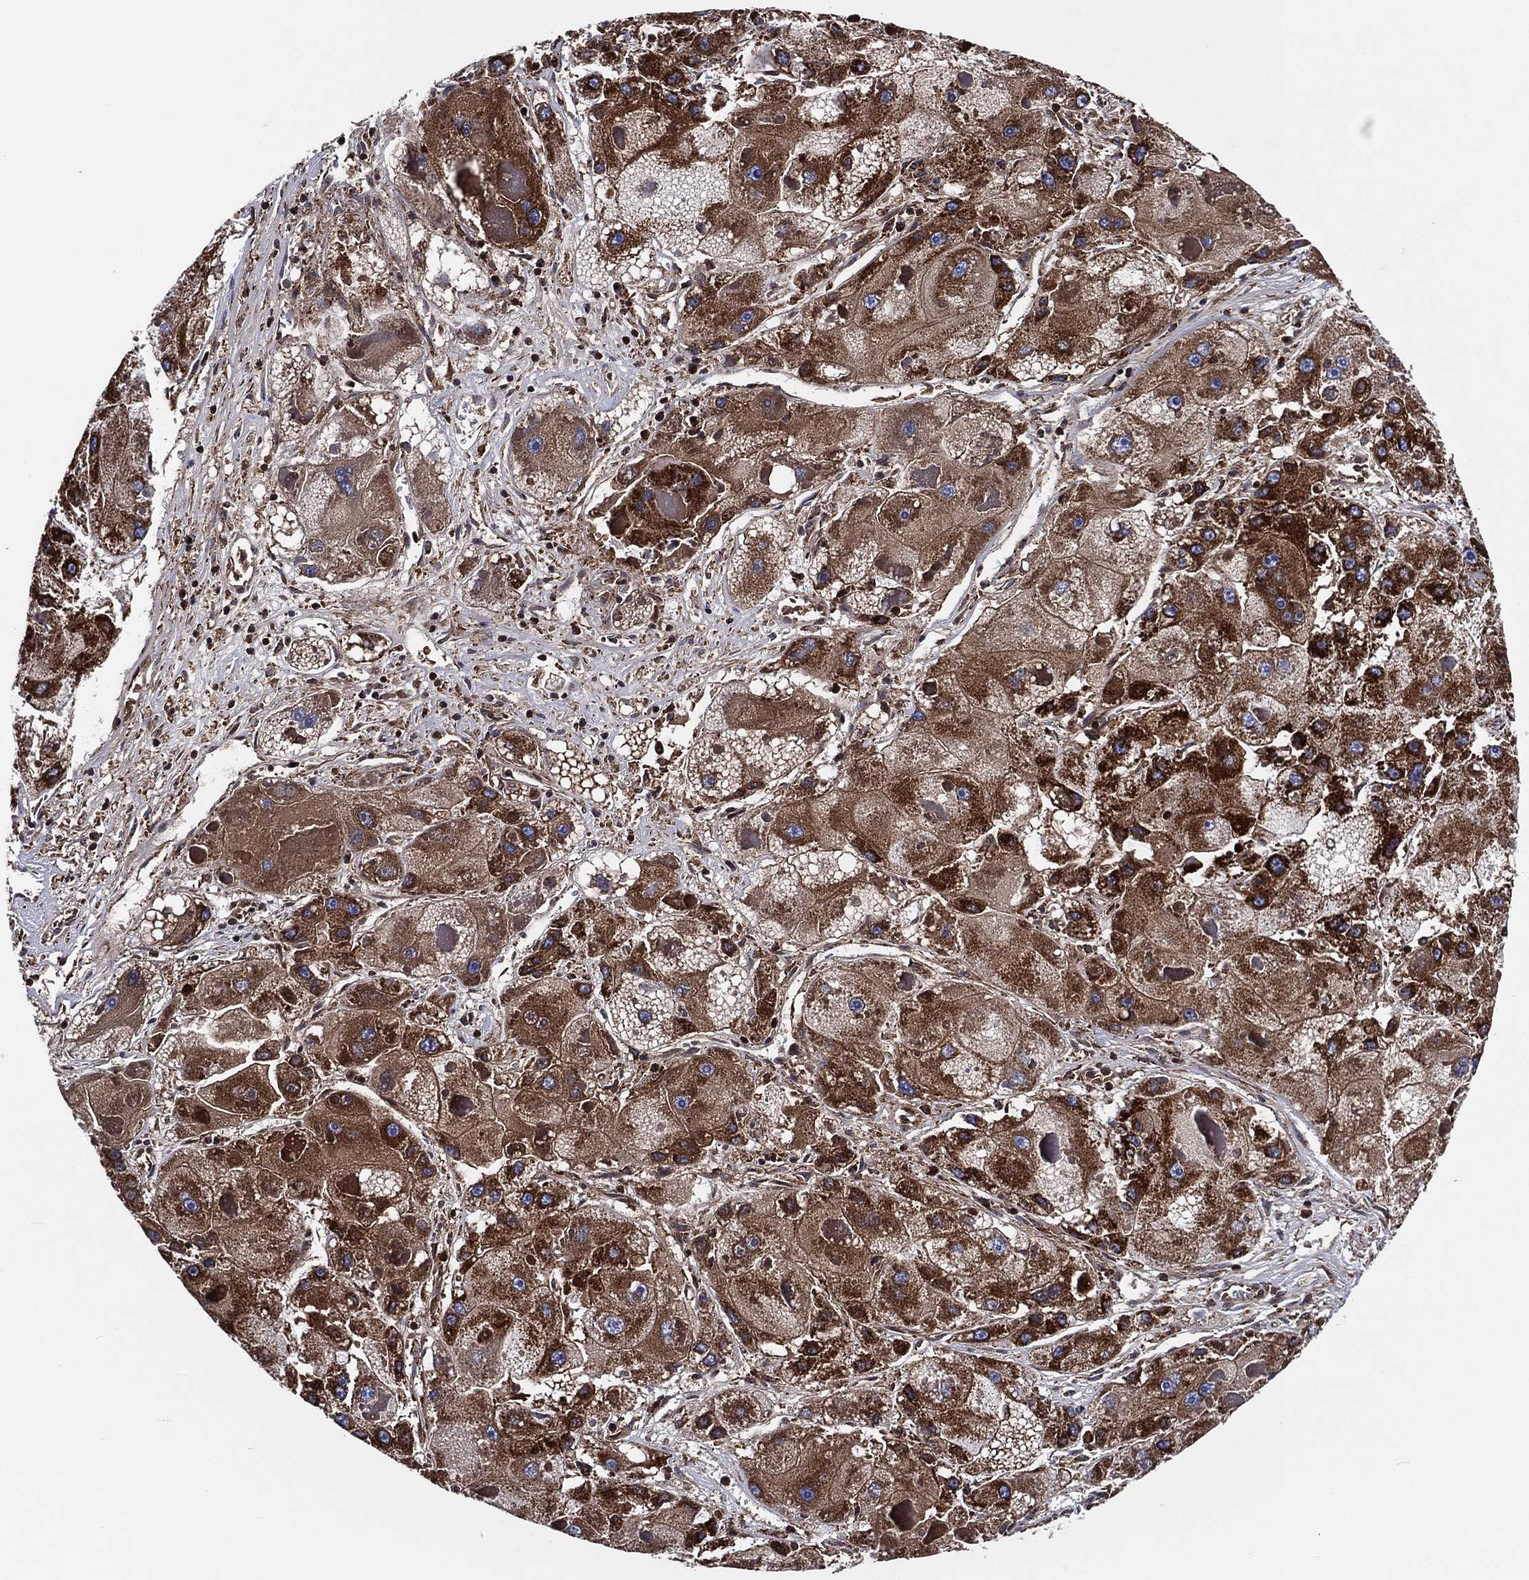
{"staining": {"intensity": "strong", "quantity": ">75%", "location": "cytoplasmic/membranous"}, "tissue": "liver cancer", "cell_type": "Tumor cells", "image_type": "cancer", "snomed": [{"axis": "morphology", "description": "Carcinoma, Hepatocellular, NOS"}, {"axis": "topography", "description": "Liver"}], "caption": "A histopathology image of human liver cancer stained for a protein demonstrates strong cytoplasmic/membranous brown staining in tumor cells. (DAB IHC, brown staining for protein, blue staining for nuclei).", "gene": "ANKRD37", "patient": {"sex": "female", "age": 73}}